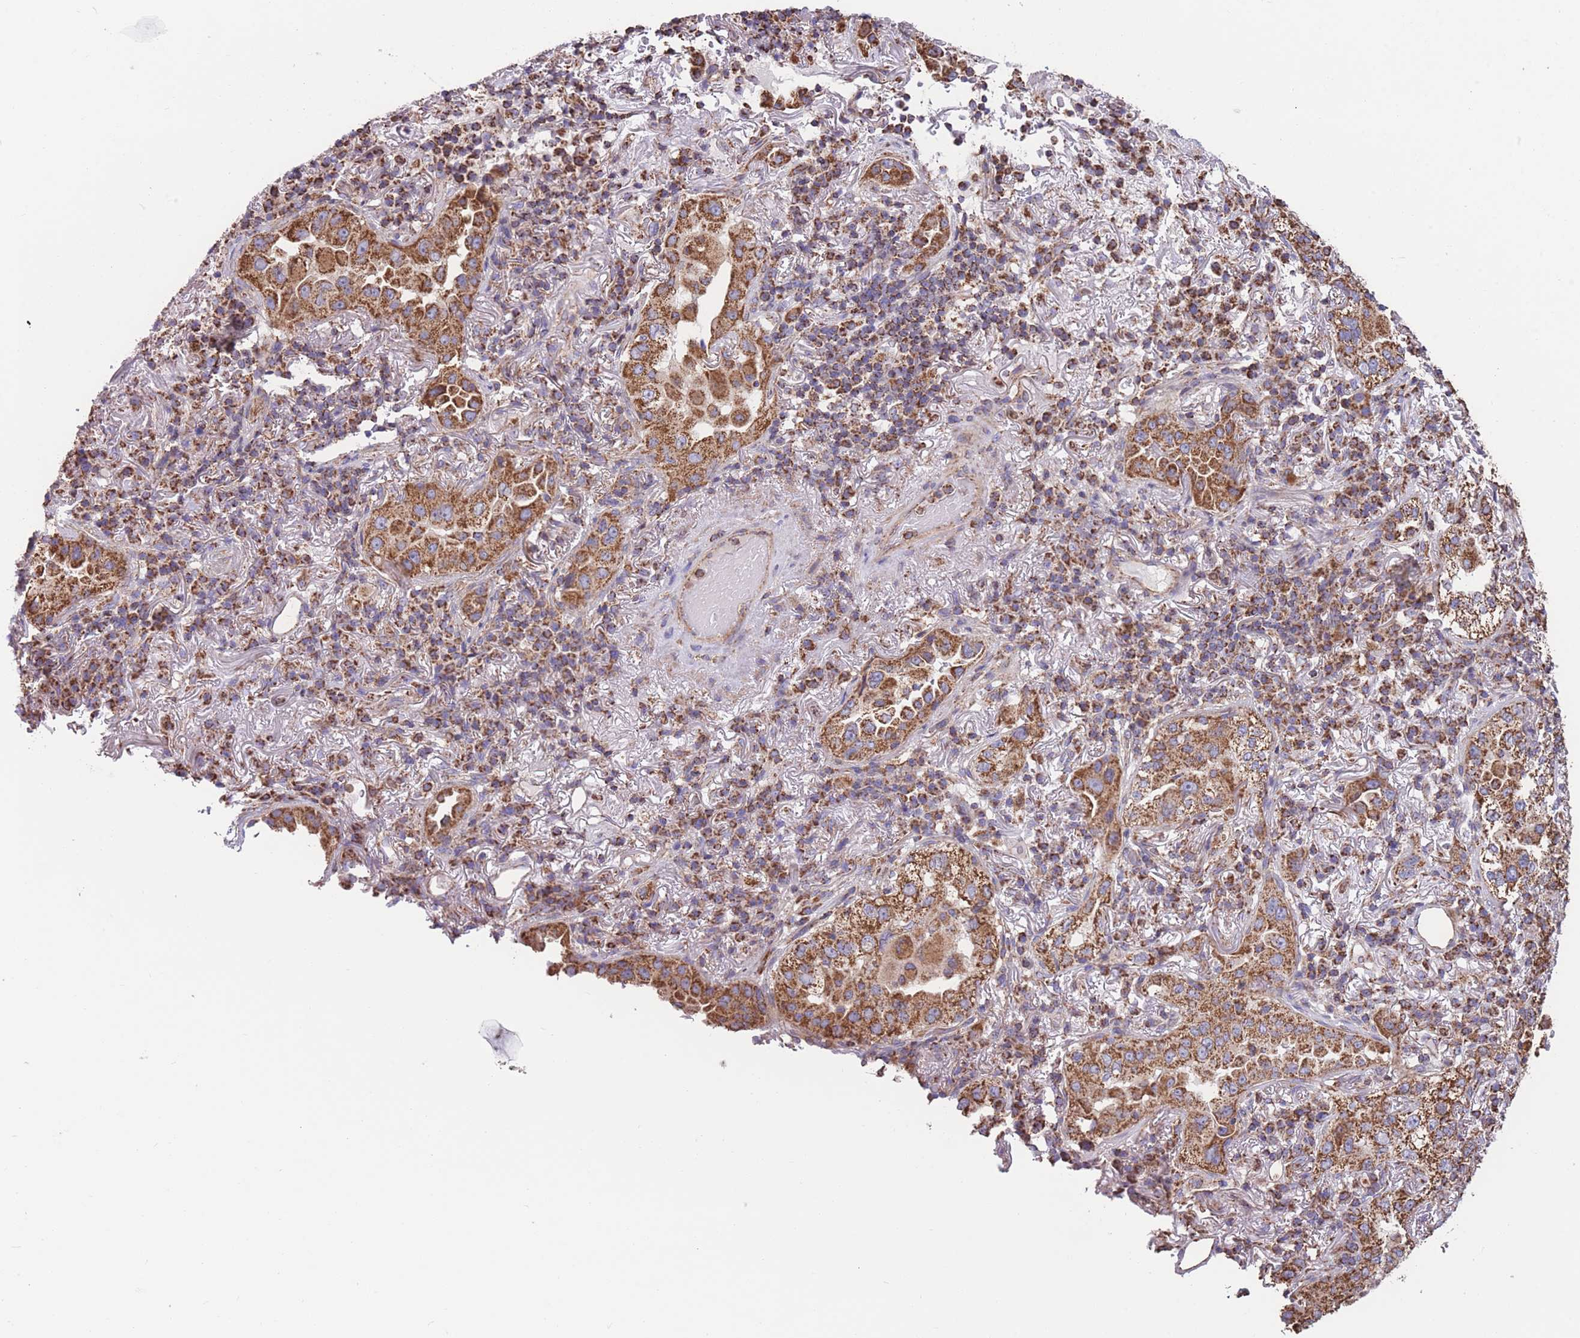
{"staining": {"intensity": "strong", "quantity": ">75%", "location": "cytoplasmic/membranous"}, "tissue": "lung cancer", "cell_type": "Tumor cells", "image_type": "cancer", "snomed": [{"axis": "morphology", "description": "Adenocarcinoma, NOS"}, {"axis": "topography", "description": "Lung"}], "caption": "About >75% of tumor cells in adenocarcinoma (lung) demonstrate strong cytoplasmic/membranous protein staining as visualized by brown immunohistochemical staining.", "gene": "FKBP8", "patient": {"sex": "female", "age": 69}}